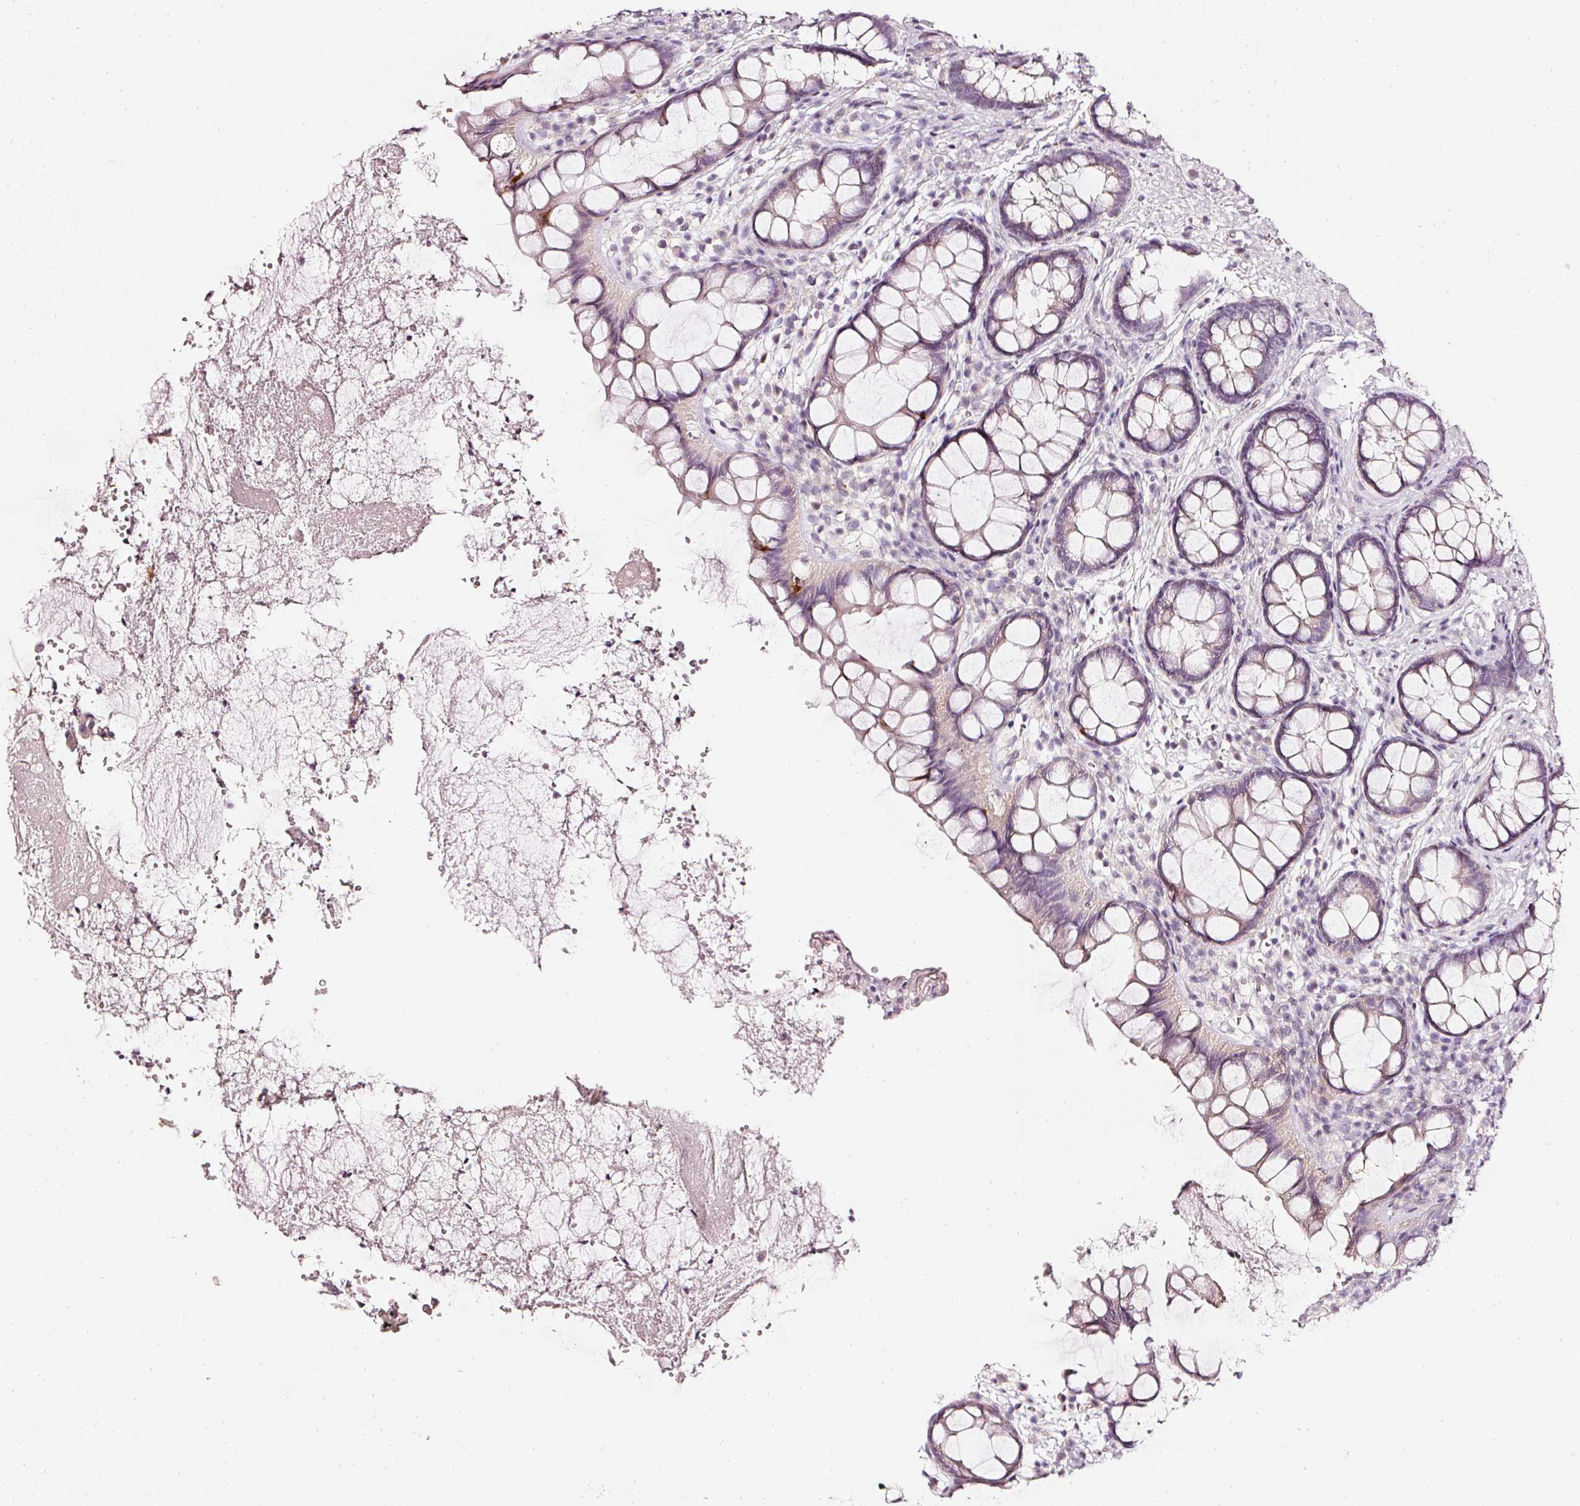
{"staining": {"intensity": "weak", "quantity": "<25%", "location": "cytoplasmic/membranous"}, "tissue": "rectum", "cell_type": "Glandular cells", "image_type": "normal", "snomed": [{"axis": "morphology", "description": "Normal tissue, NOS"}, {"axis": "topography", "description": "Rectum"}, {"axis": "topography", "description": "Peripheral nerve tissue"}], "caption": "This micrograph is of normal rectum stained with immunohistochemistry to label a protein in brown with the nuclei are counter-stained blue. There is no staining in glandular cells.", "gene": "CNP", "patient": {"sex": "female", "age": 69}}